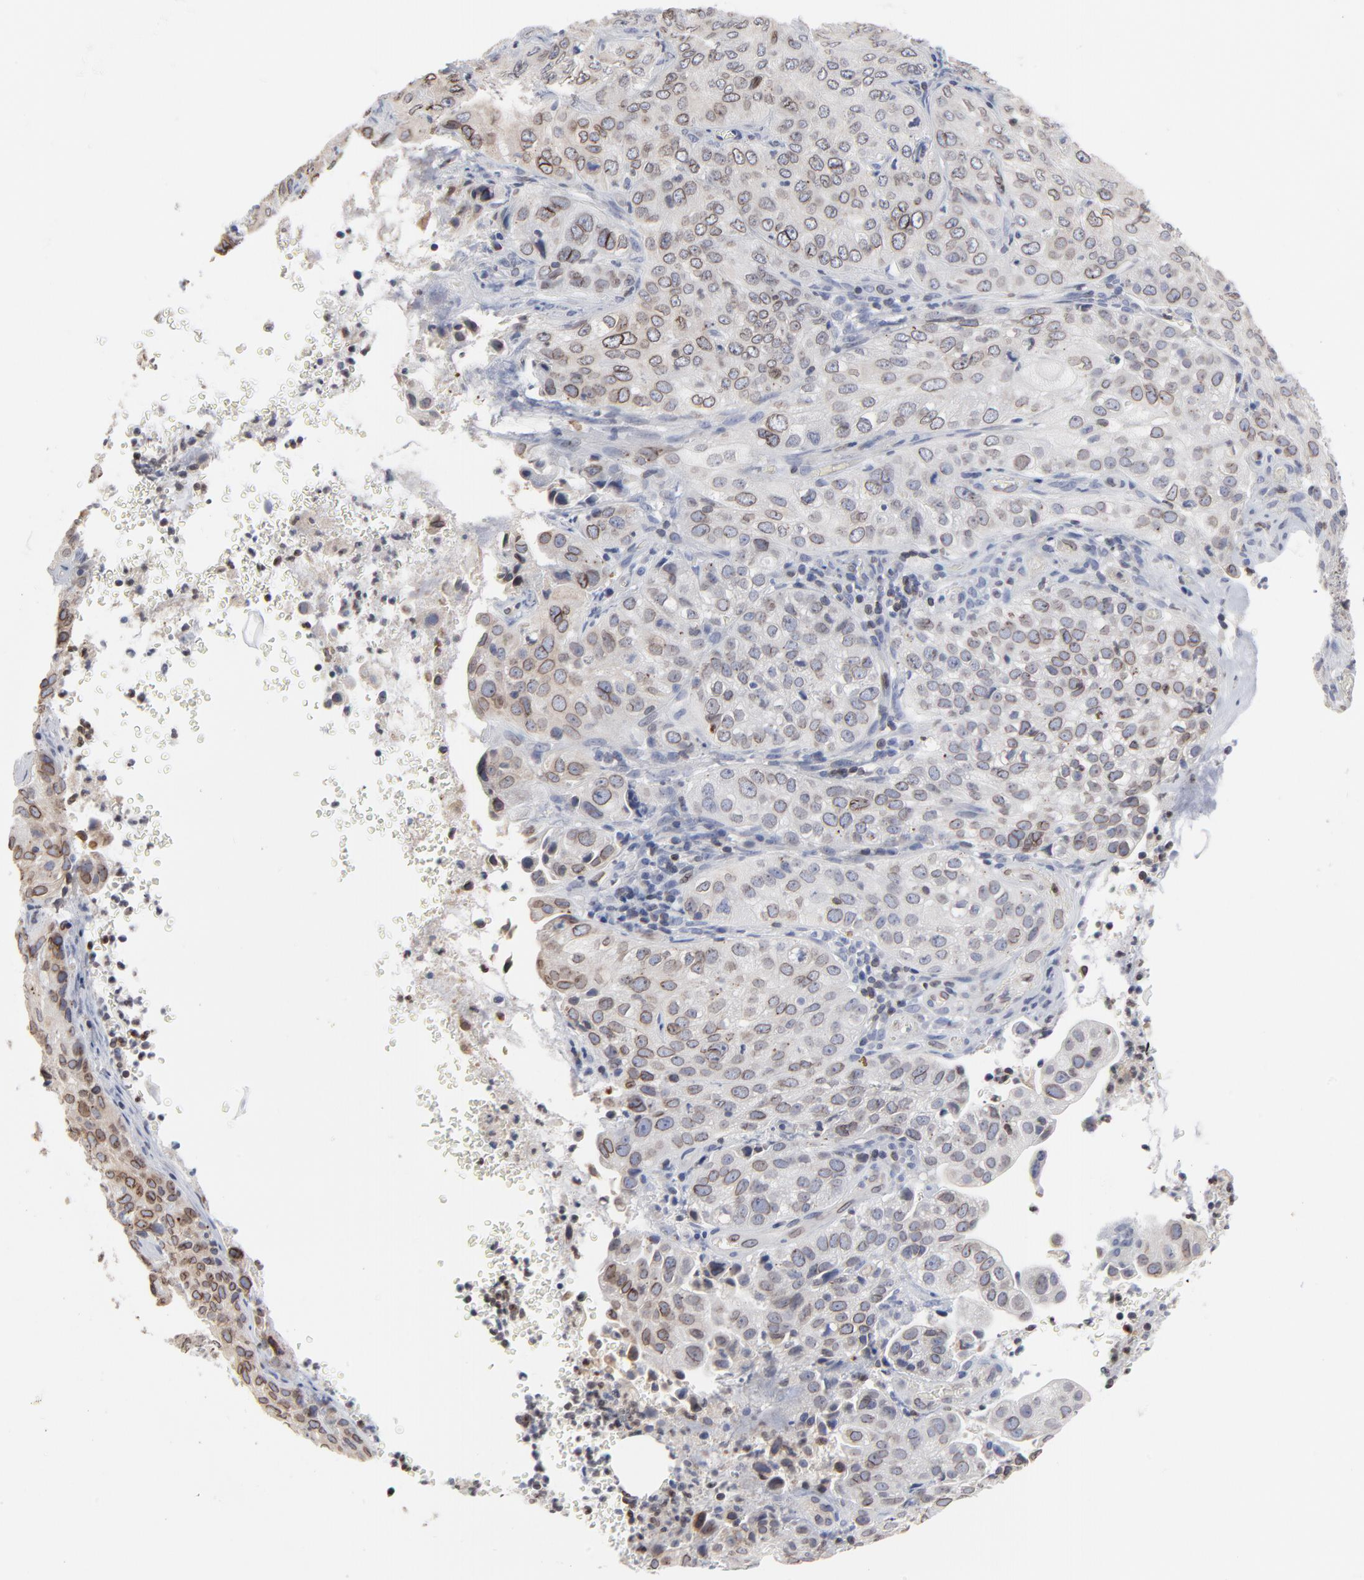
{"staining": {"intensity": "weak", "quantity": "25%-75%", "location": "cytoplasmic/membranous,nuclear"}, "tissue": "cervical cancer", "cell_type": "Tumor cells", "image_type": "cancer", "snomed": [{"axis": "morphology", "description": "Squamous cell carcinoma, NOS"}, {"axis": "topography", "description": "Cervix"}], "caption": "There is low levels of weak cytoplasmic/membranous and nuclear positivity in tumor cells of cervical cancer, as demonstrated by immunohistochemical staining (brown color).", "gene": "SYNE2", "patient": {"sex": "female", "age": 38}}